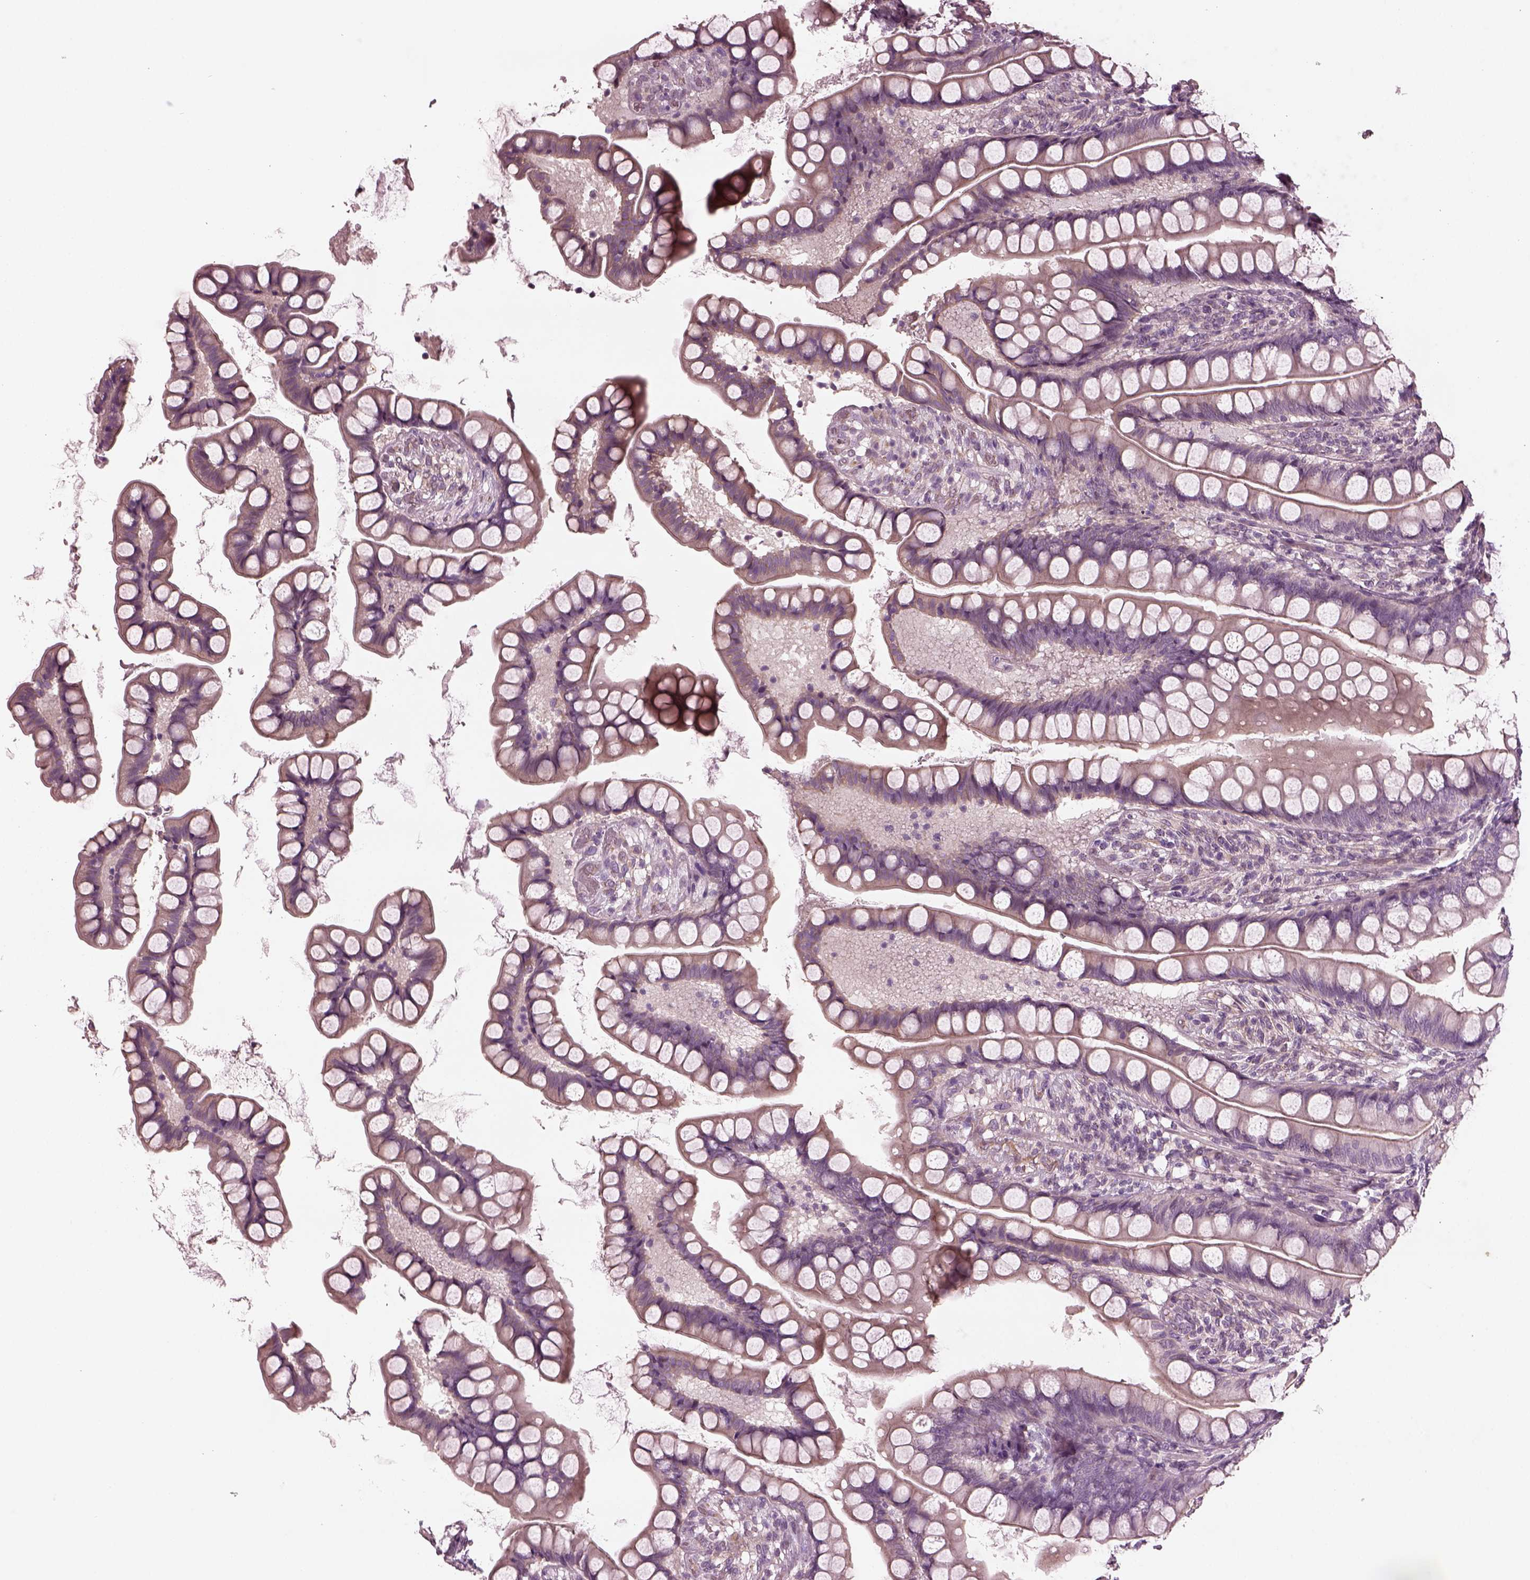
{"staining": {"intensity": "negative", "quantity": "none", "location": "none"}, "tissue": "small intestine", "cell_type": "Glandular cells", "image_type": "normal", "snomed": [{"axis": "morphology", "description": "Normal tissue, NOS"}, {"axis": "topography", "description": "Small intestine"}], "caption": "DAB (3,3'-diaminobenzidine) immunohistochemical staining of unremarkable small intestine shows no significant positivity in glandular cells.", "gene": "ODAD1", "patient": {"sex": "male", "age": 70}}